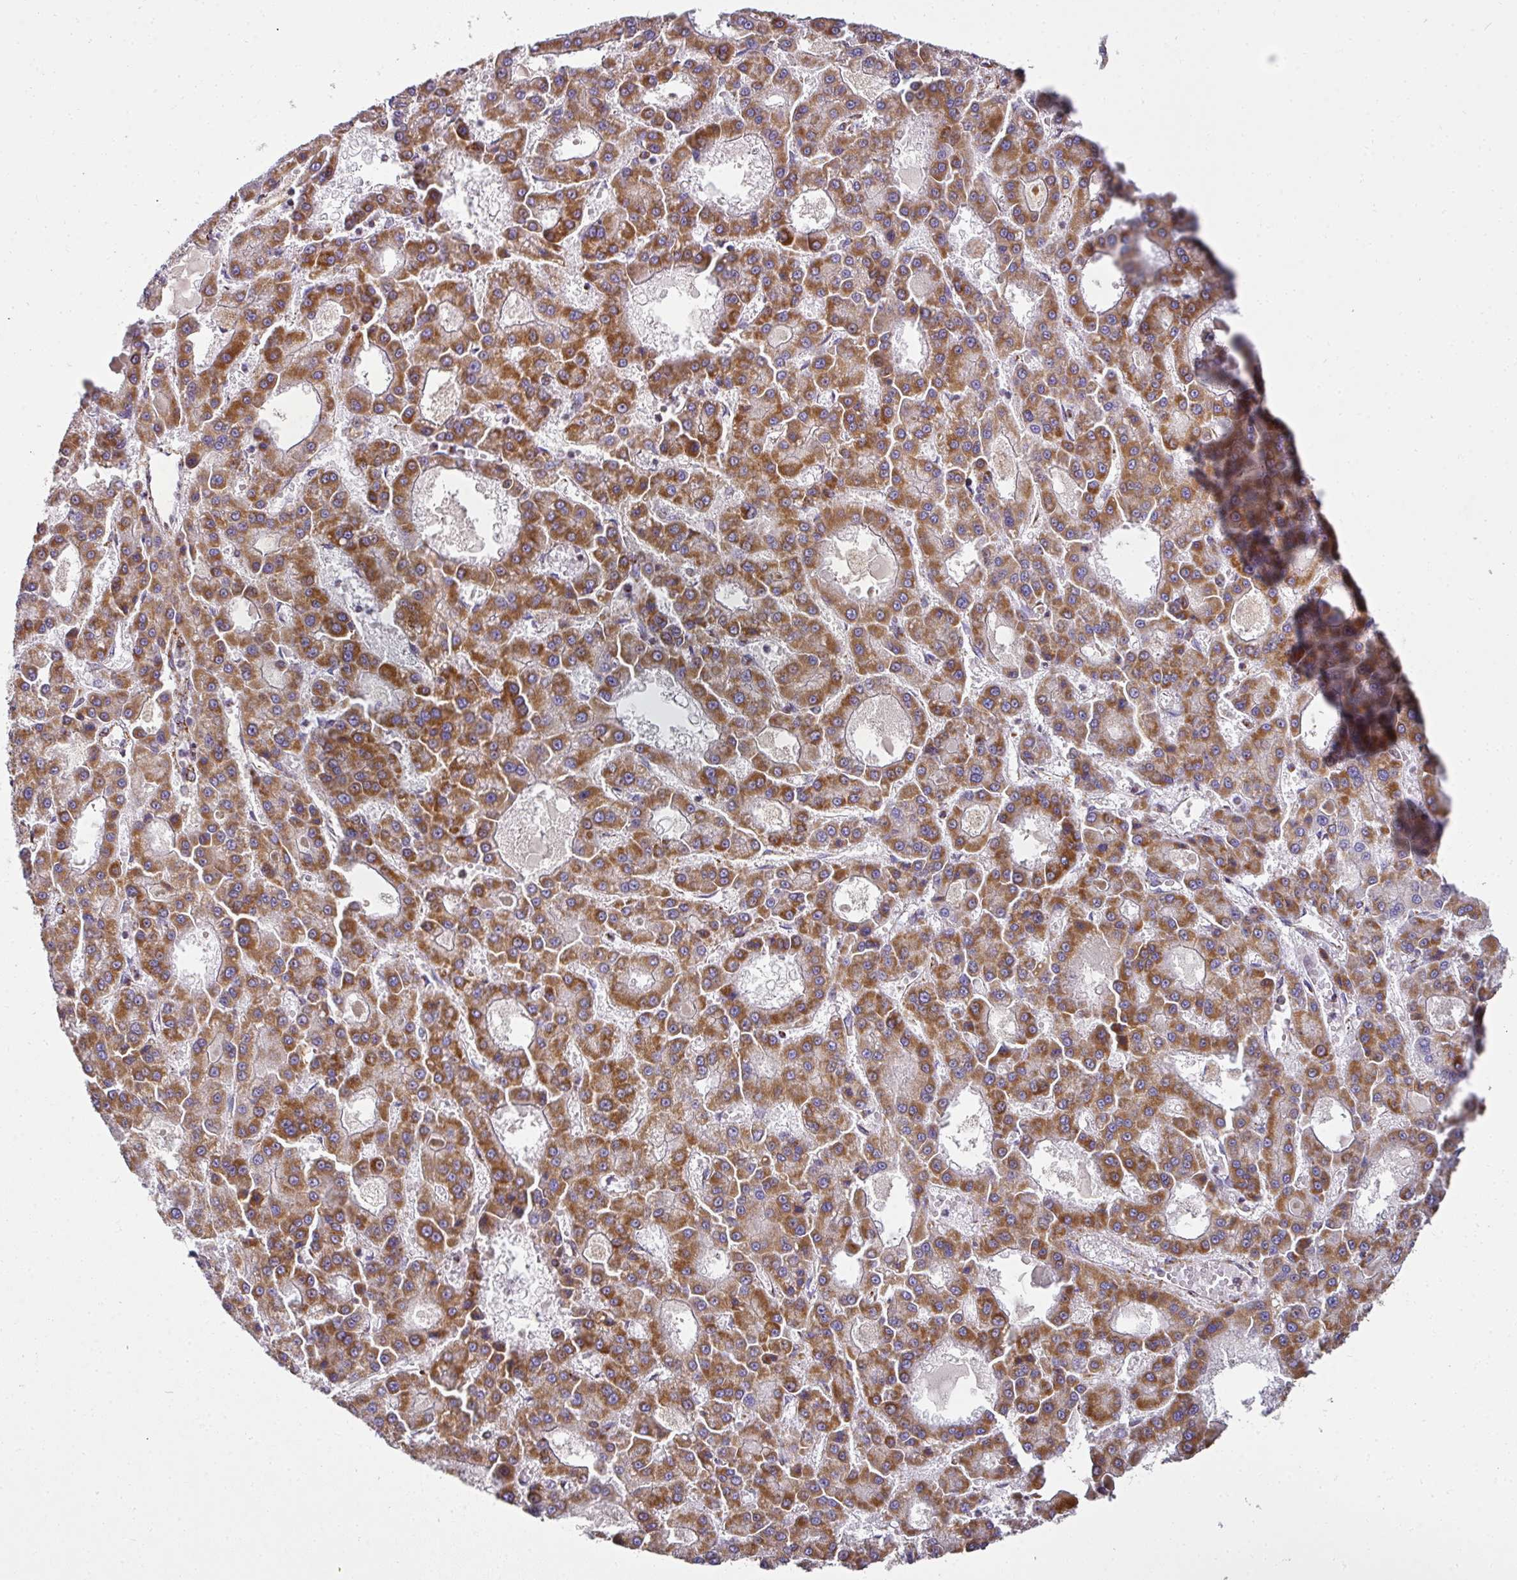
{"staining": {"intensity": "strong", "quantity": ">75%", "location": "cytoplasmic/membranous"}, "tissue": "liver cancer", "cell_type": "Tumor cells", "image_type": "cancer", "snomed": [{"axis": "morphology", "description": "Carcinoma, Hepatocellular, NOS"}, {"axis": "topography", "description": "Liver"}], "caption": "This is a histology image of immunohistochemistry (IHC) staining of hepatocellular carcinoma (liver), which shows strong staining in the cytoplasmic/membranous of tumor cells.", "gene": "UQCRFS1", "patient": {"sex": "male", "age": 70}}